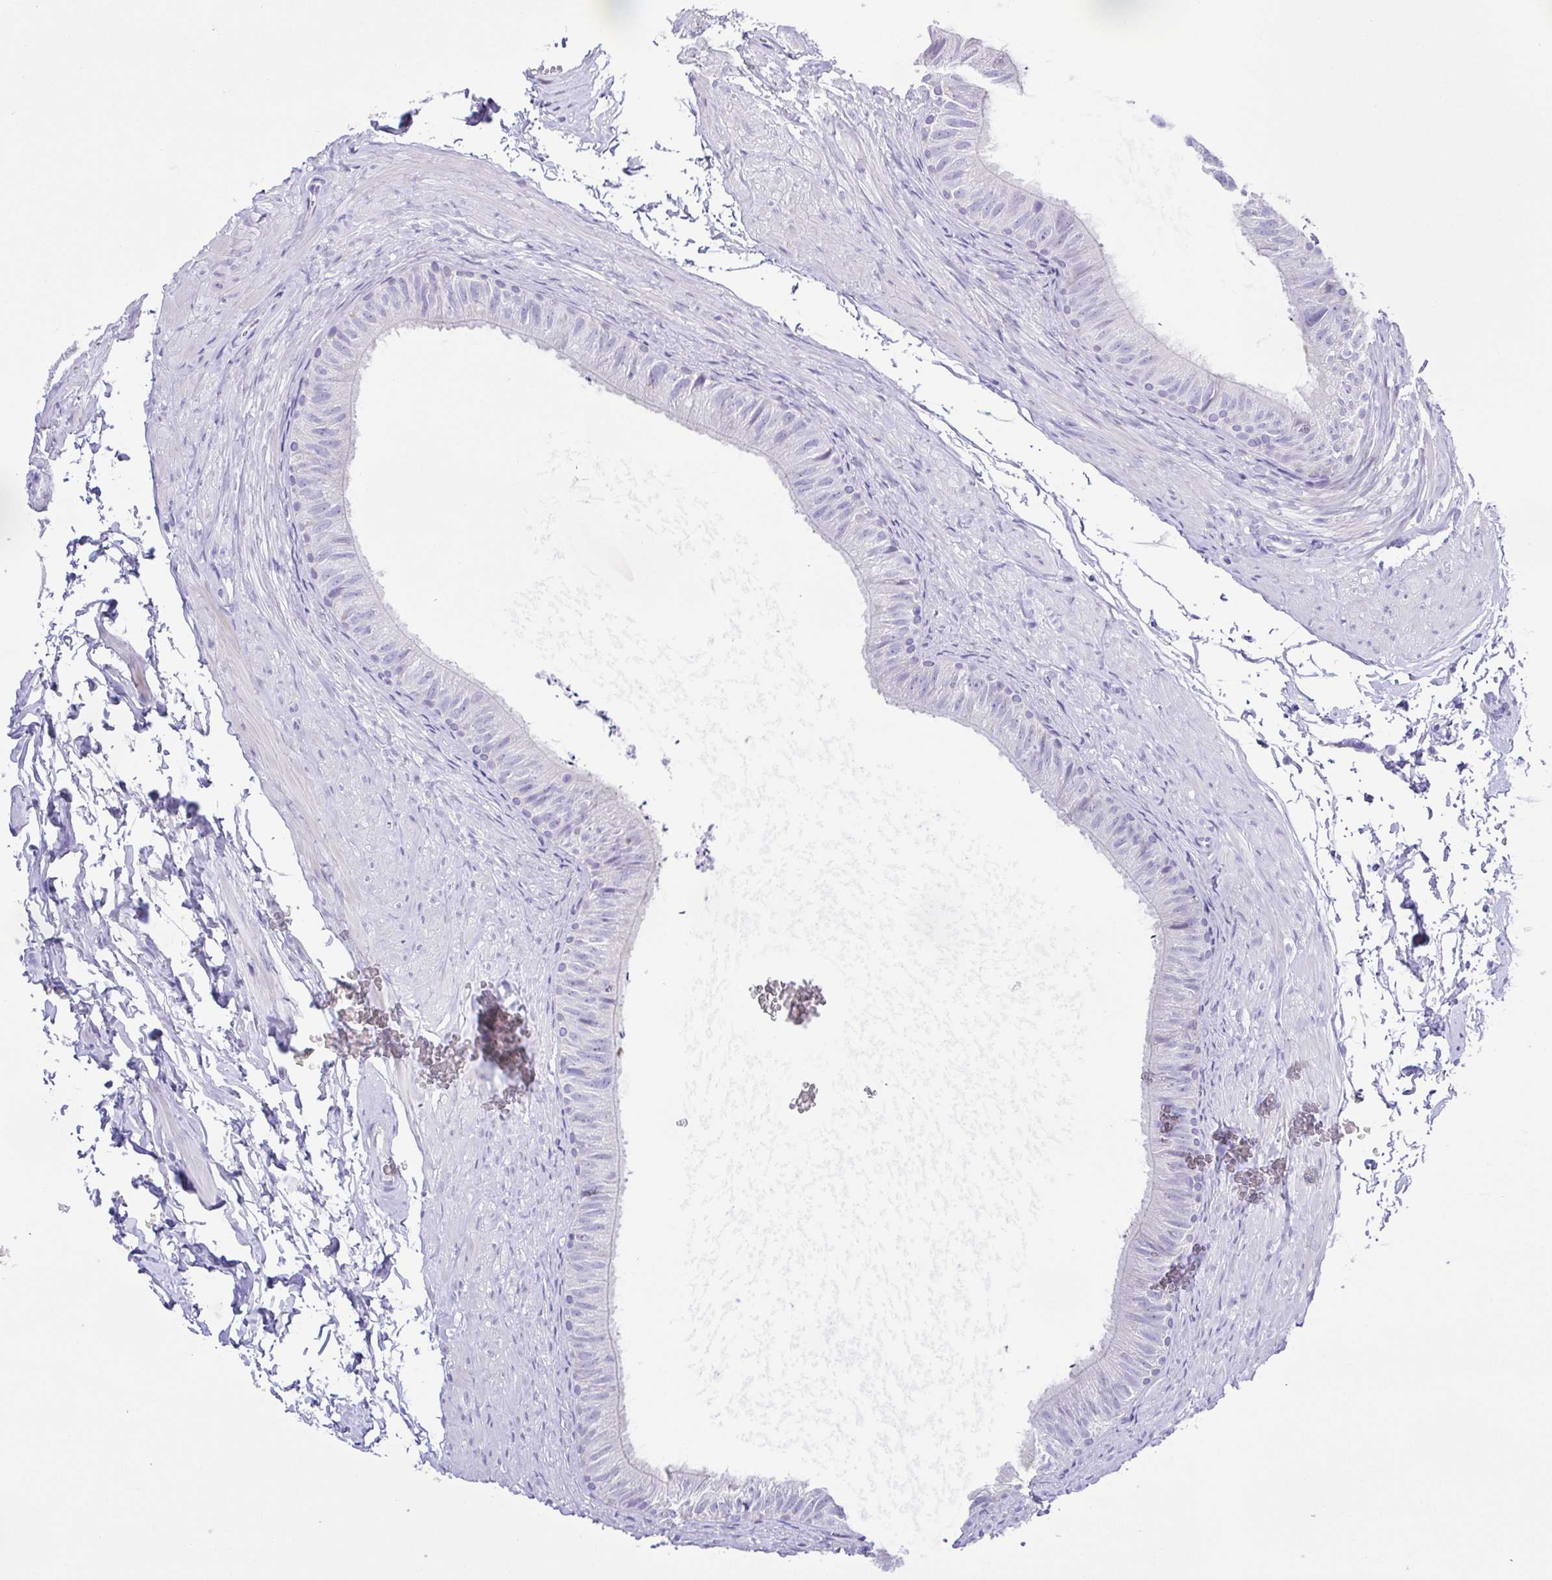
{"staining": {"intensity": "negative", "quantity": "none", "location": "none"}, "tissue": "epididymis", "cell_type": "Glandular cells", "image_type": "normal", "snomed": [{"axis": "morphology", "description": "Normal tissue, NOS"}, {"axis": "topography", "description": "Epididymis, spermatic cord, NOS"}, {"axis": "topography", "description": "Epididymis"}, {"axis": "topography", "description": "Peripheral nerve tissue"}], "caption": "Immunohistochemical staining of normal human epididymis reveals no significant staining in glandular cells. (IHC, brightfield microscopy, high magnification).", "gene": "CD72", "patient": {"sex": "male", "age": 29}}